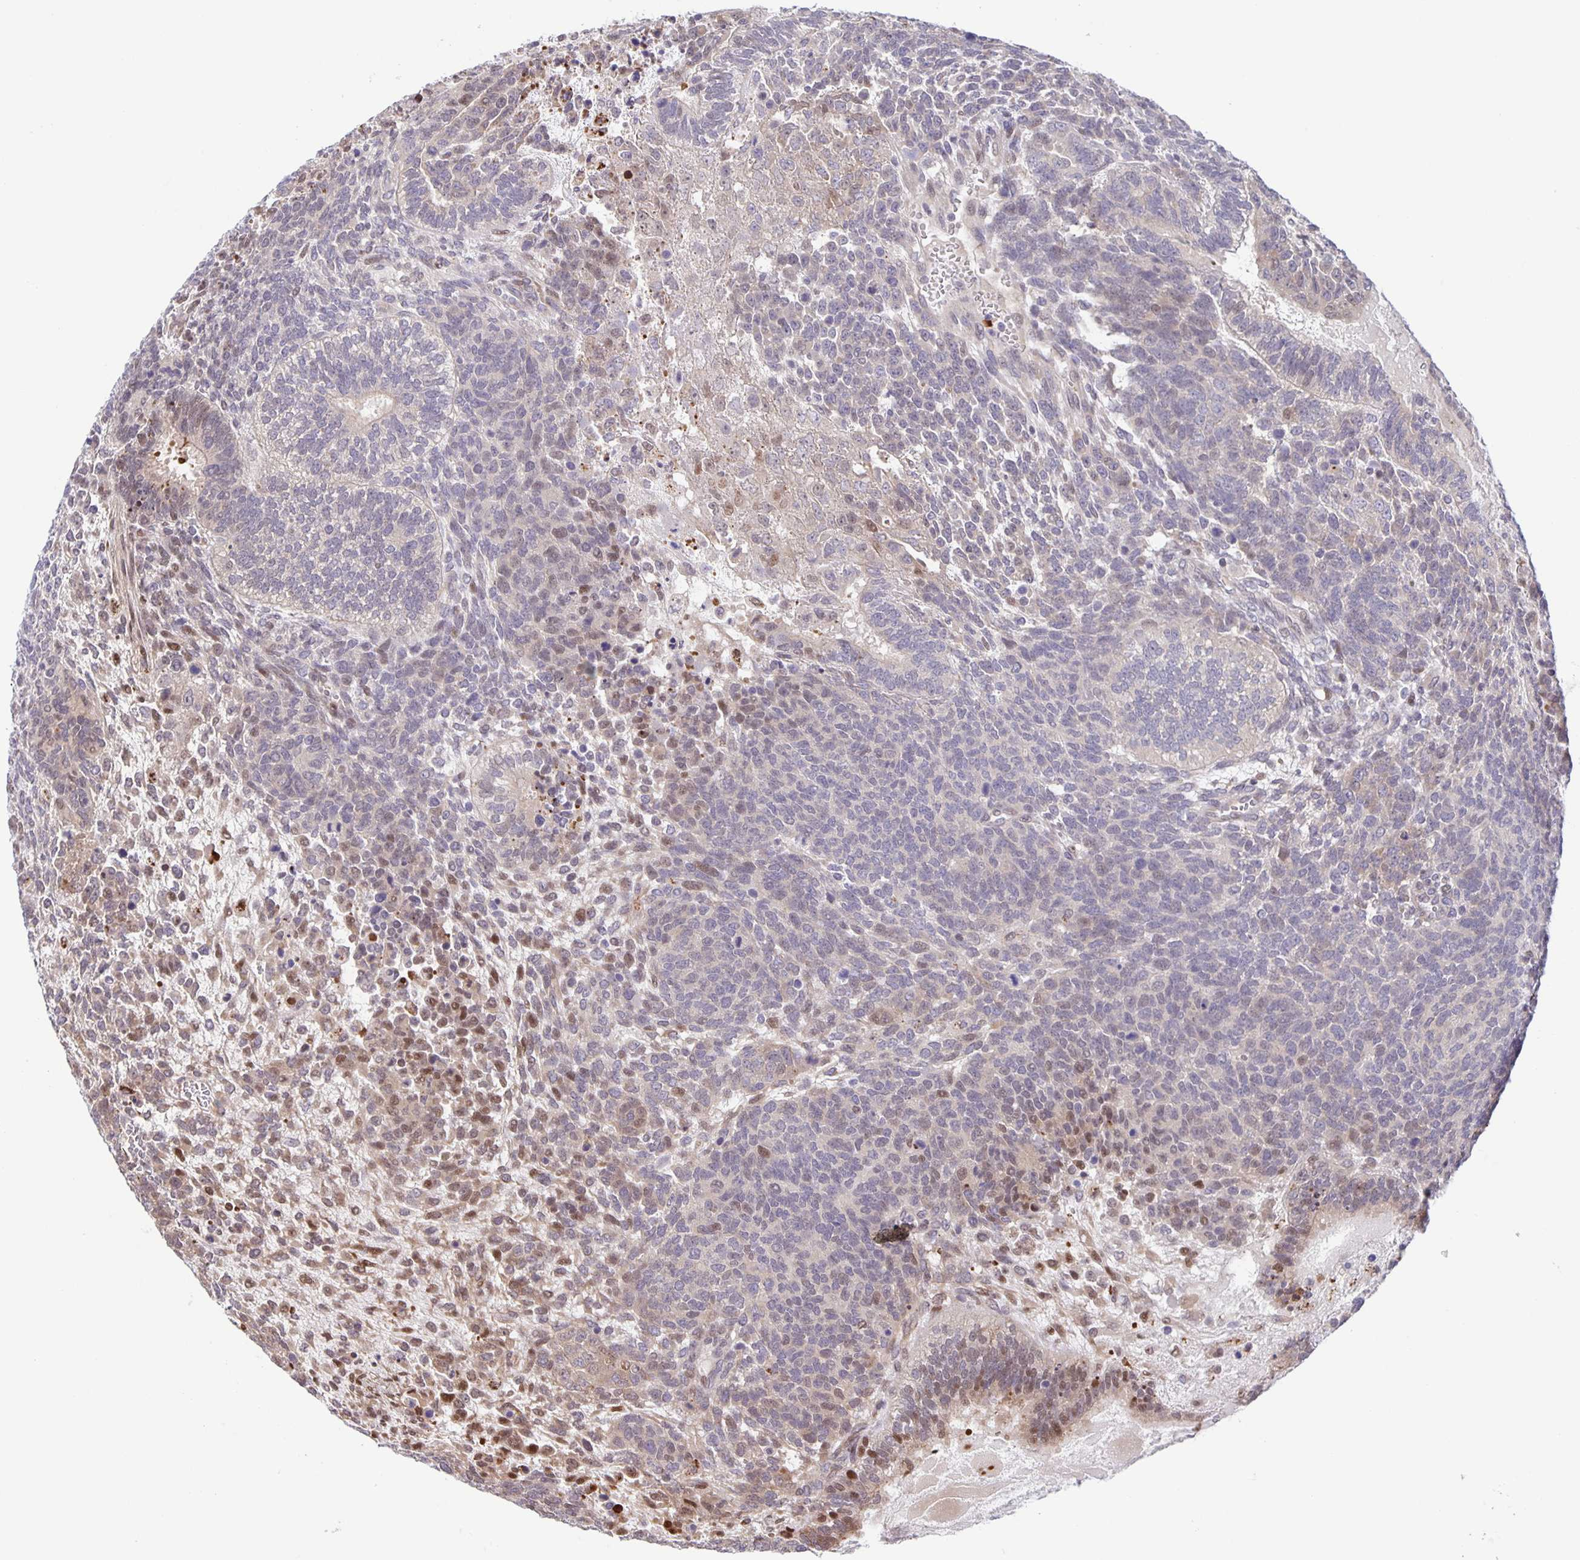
{"staining": {"intensity": "moderate", "quantity": "25%-75%", "location": "nuclear"}, "tissue": "testis cancer", "cell_type": "Tumor cells", "image_type": "cancer", "snomed": [{"axis": "morphology", "description": "Normal tissue, NOS"}, {"axis": "morphology", "description": "Carcinoma, Embryonal, NOS"}, {"axis": "topography", "description": "Testis"}, {"axis": "topography", "description": "Epididymis"}], "caption": "DAB immunohistochemical staining of testis cancer (embryonal carcinoma) shows moderate nuclear protein staining in approximately 25%-75% of tumor cells. (IHC, brightfield microscopy, high magnification).", "gene": "MAPK12", "patient": {"sex": "male", "age": 23}}